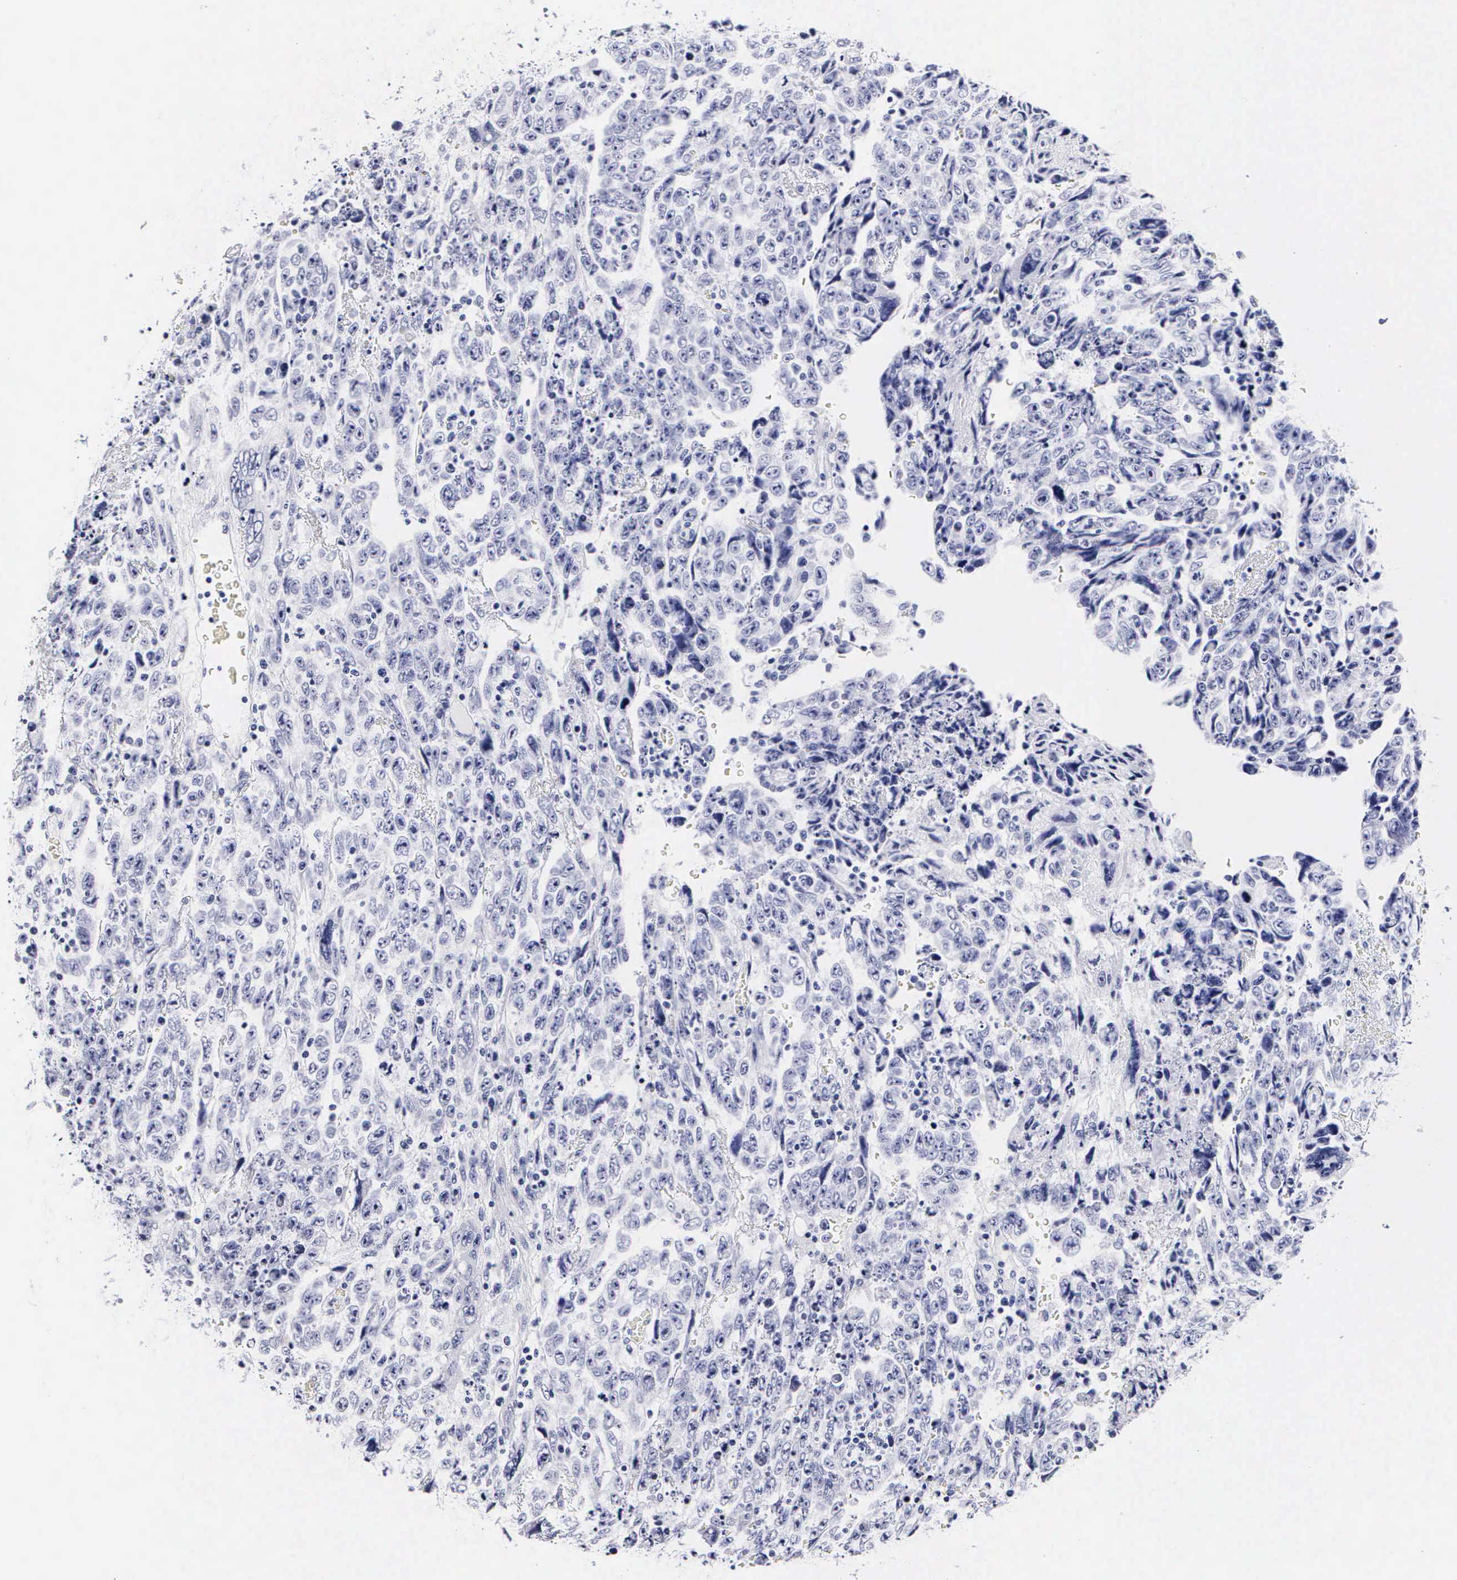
{"staining": {"intensity": "negative", "quantity": "none", "location": "none"}, "tissue": "testis cancer", "cell_type": "Tumor cells", "image_type": "cancer", "snomed": [{"axis": "morphology", "description": "Carcinoma, Embryonal, NOS"}, {"axis": "topography", "description": "Testis"}], "caption": "Tumor cells show no significant staining in testis cancer.", "gene": "RNASE6", "patient": {"sex": "male", "age": 28}}